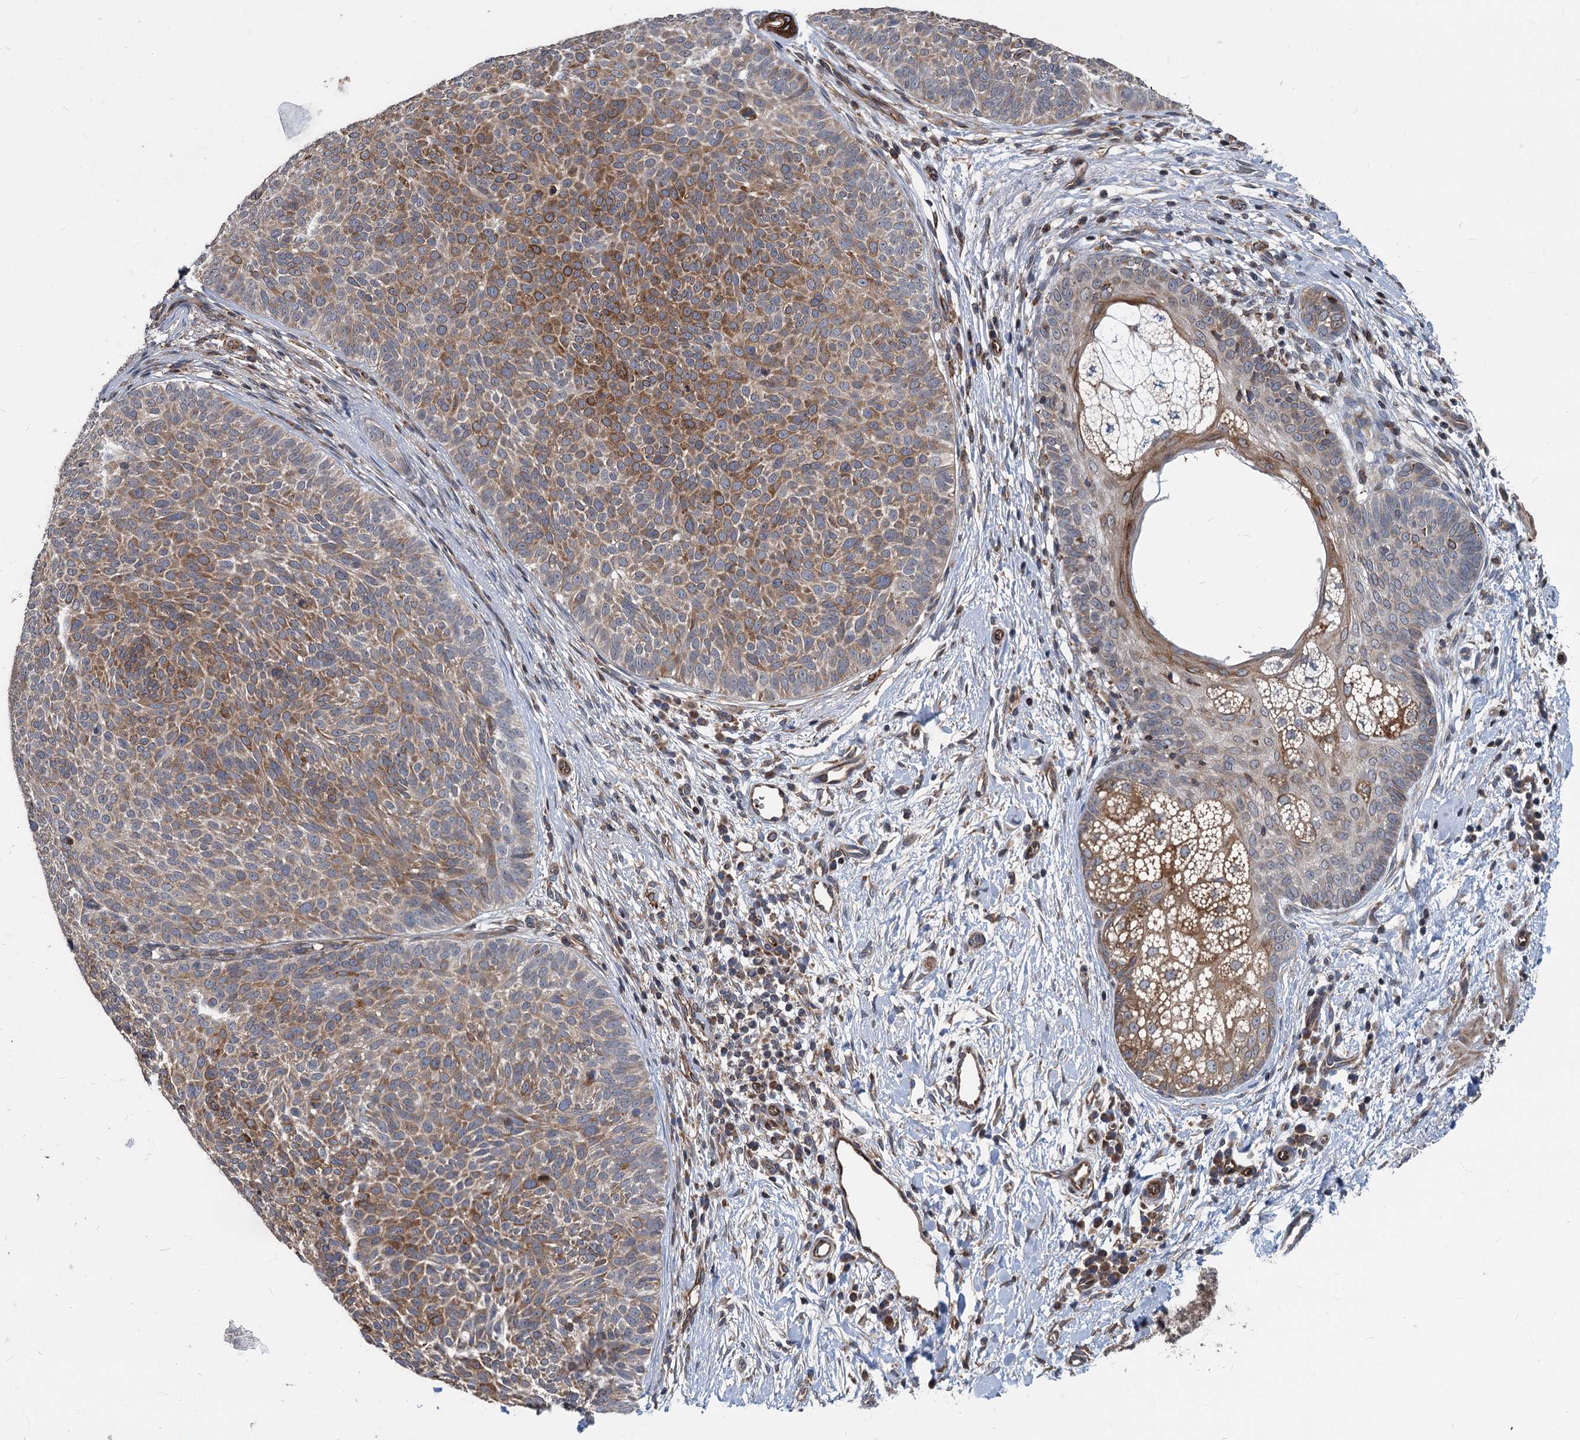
{"staining": {"intensity": "strong", "quantity": ">75%", "location": "cytoplasmic/membranous"}, "tissue": "skin cancer", "cell_type": "Tumor cells", "image_type": "cancer", "snomed": [{"axis": "morphology", "description": "Basal cell carcinoma"}, {"axis": "topography", "description": "Skin"}], "caption": "Protein staining displays strong cytoplasmic/membranous staining in about >75% of tumor cells in skin basal cell carcinoma.", "gene": "STIM1", "patient": {"sex": "male", "age": 85}}